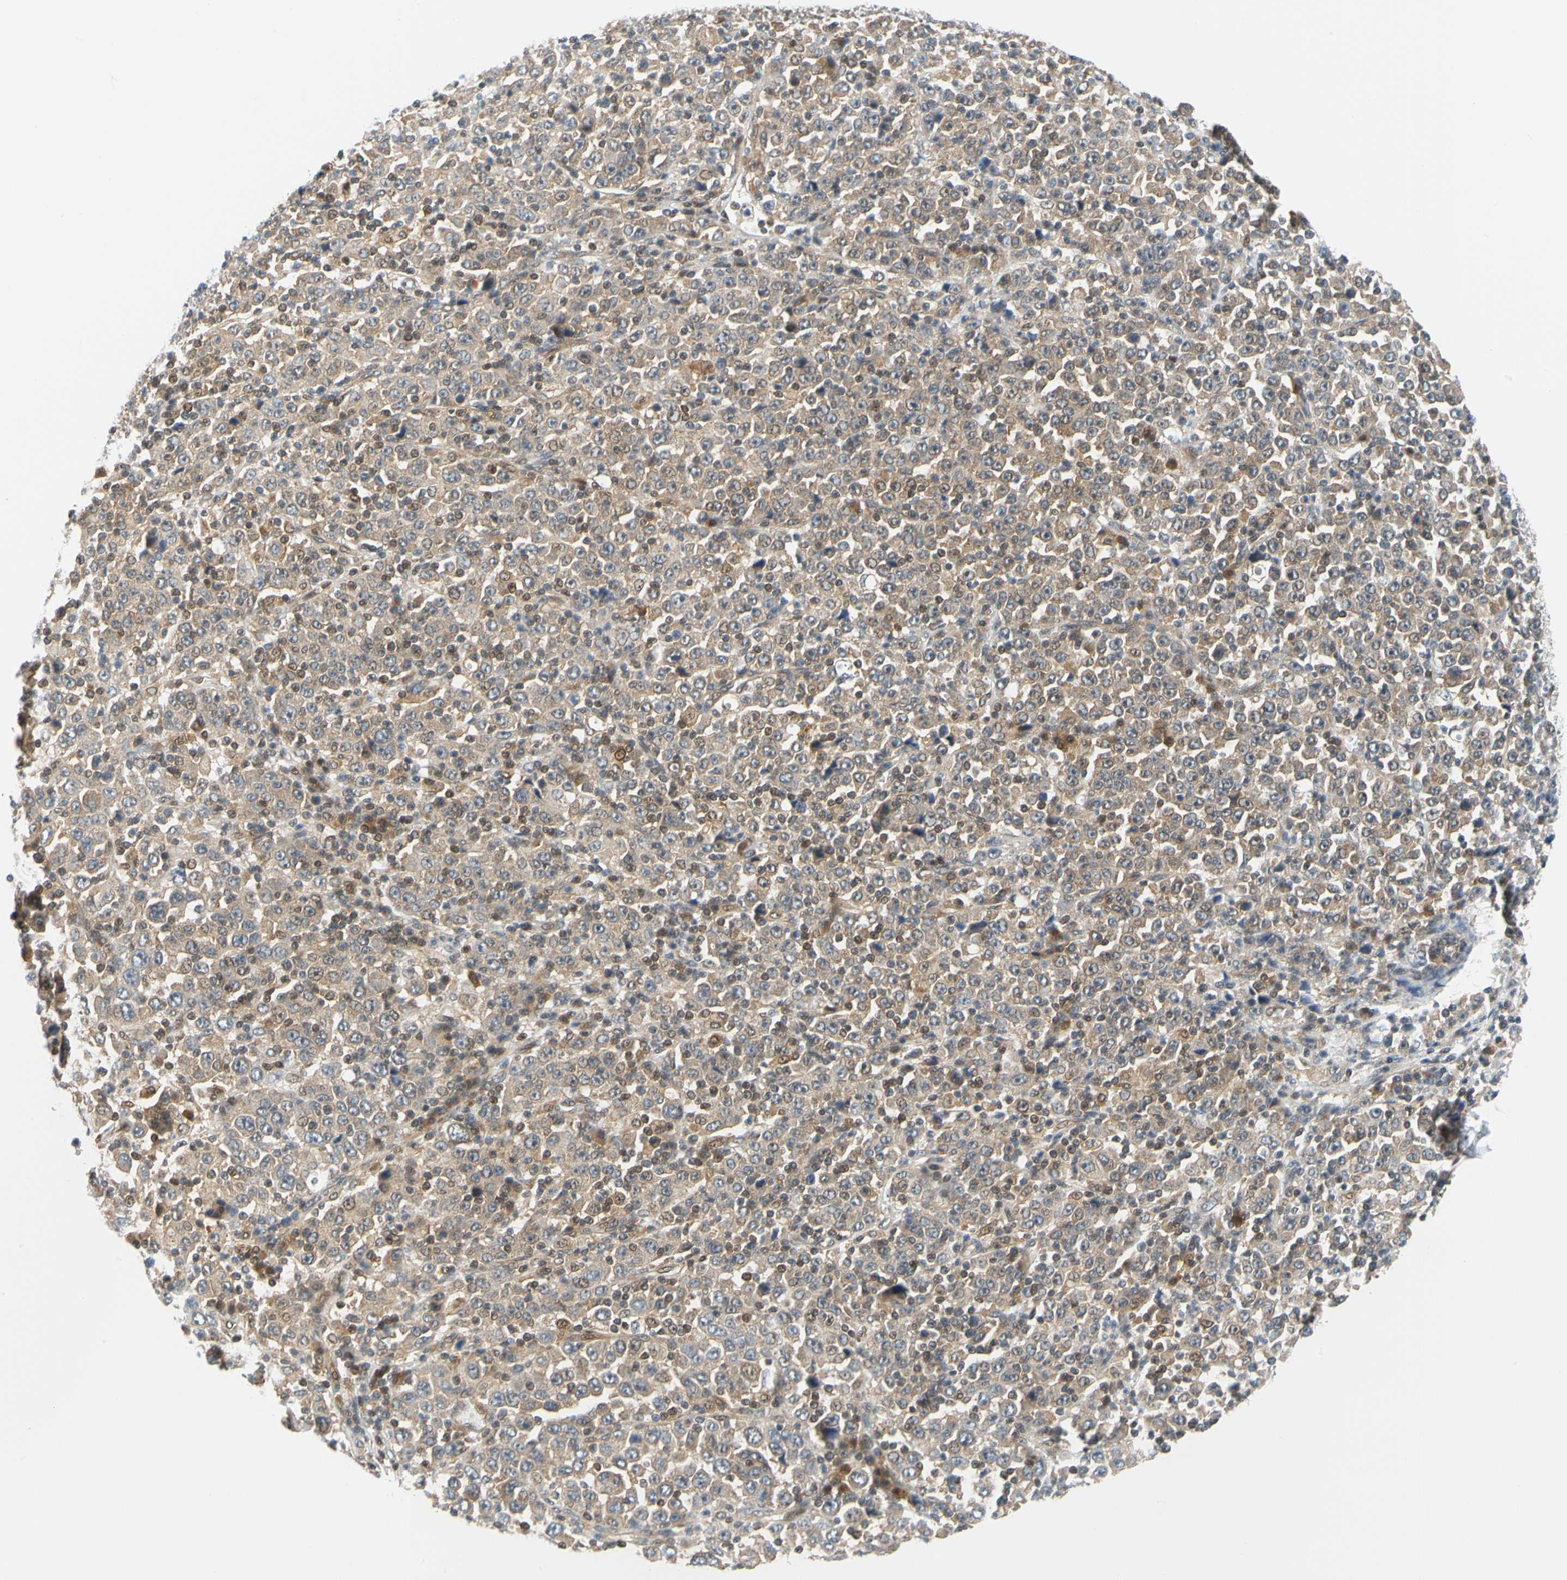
{"staining": {"intensity": "weak", "quantity": ">75%", "location": "cytoplasmic/membranous"}, "tissue": "stomach cancer", "cell_type": "Tumor cells", "image_type": "cancer", "snomed": [{"axis": "morphology", "description": "Normal tissue, NOS"}, {"axis": "morphology", "description": "Adenocarcinoma, NOS"}, {"axis": "topography", "description": "Stomach, upper"}, {"axis": "topography", "description": "Stomach"}], "caption": "Tumor cells reveal weak cytoplasmic/membranous expression in about >75% of cells in stomach cancer. Using DAB (3,3'-diaminobenzidine) (brown) and hematoxylin (blue) stains, captured at high magnification using brightfield microscopy.", "gene": "MAPK9", "patient": {"sex": "male", "age": 59}}